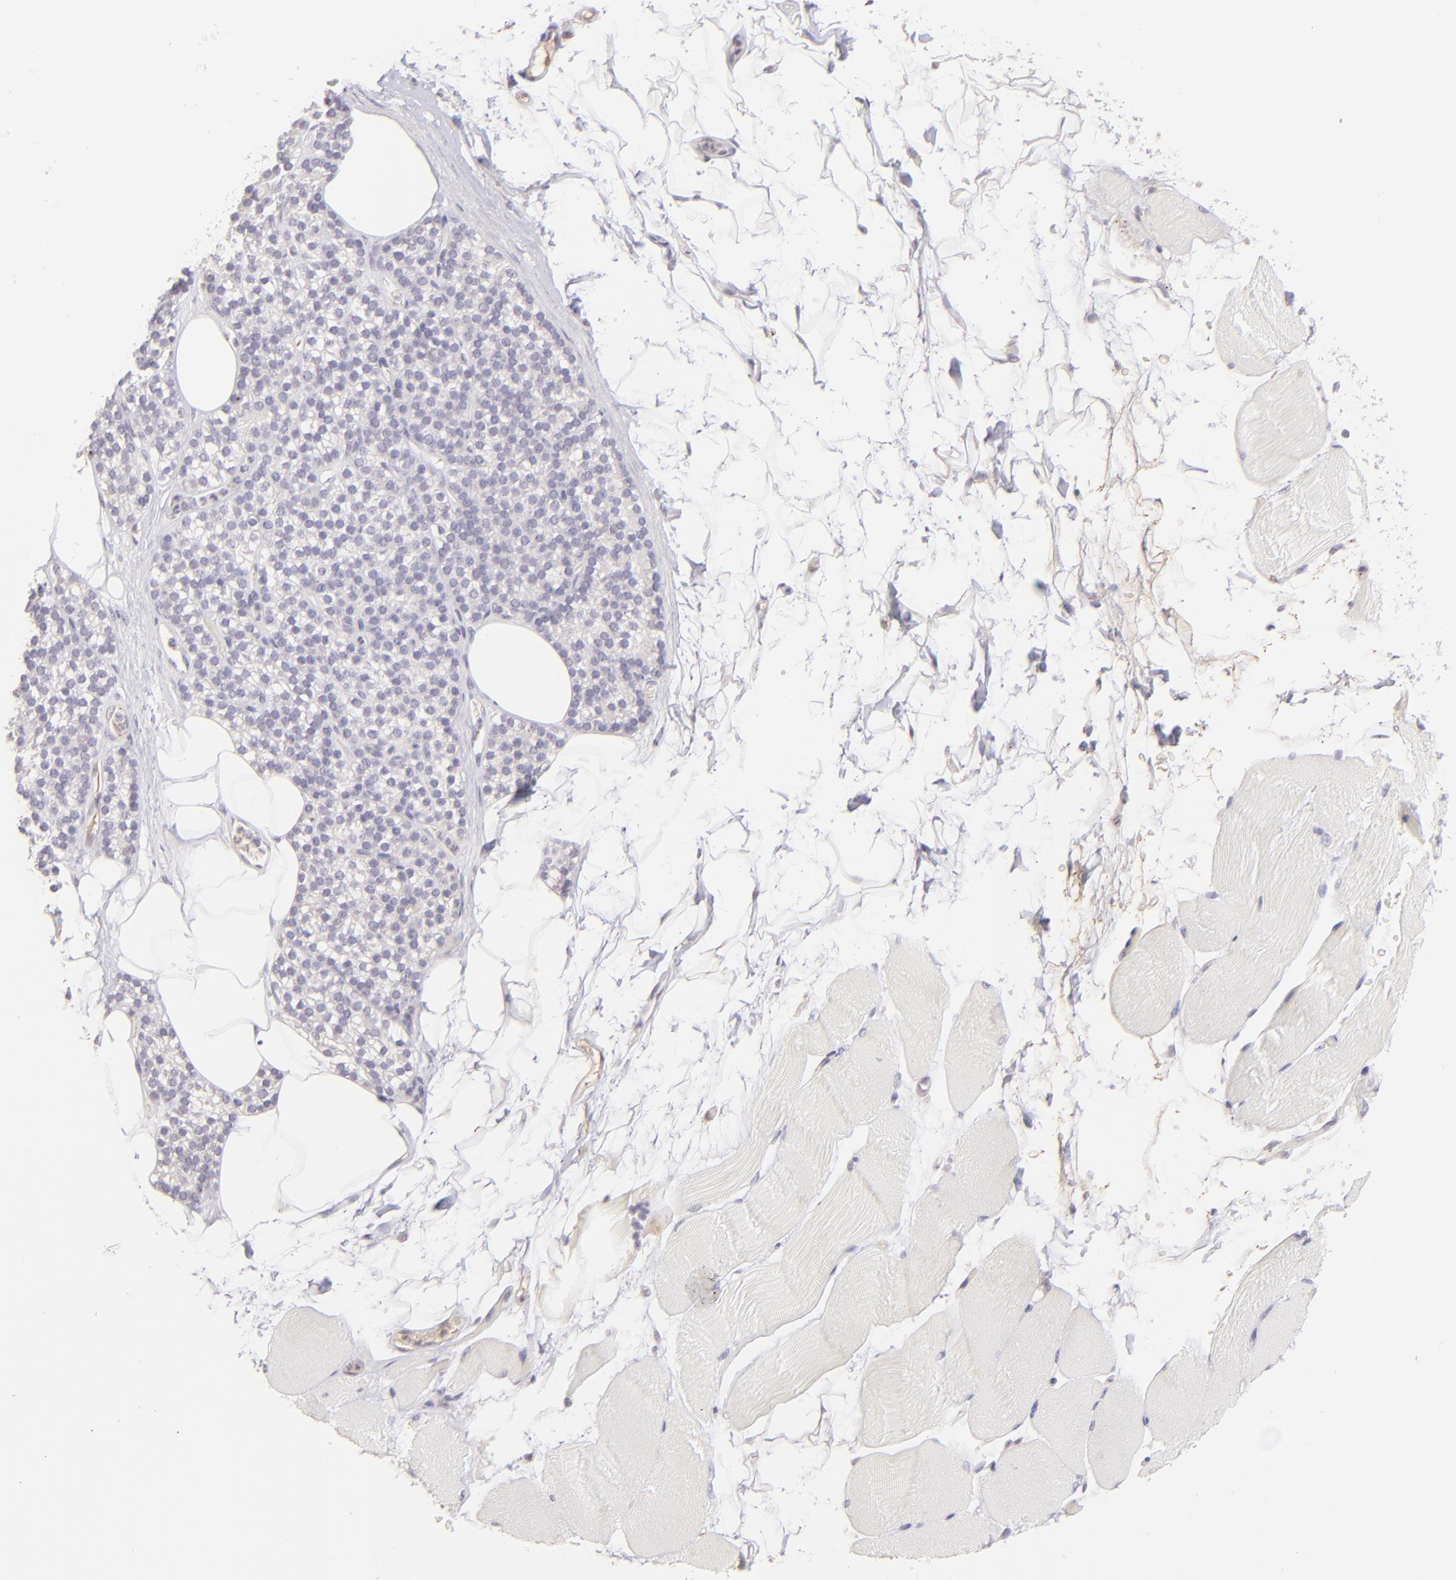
{"staining": {"intensity": "negative", "quantity": "none", "location": "none"}, "tissue": "skeletal muscle", "cell_type": "Myocytes", "image_type": "normal", "snomed": [{"axis": "morphology", "description": "Normal tissue, NOS"}, {"axis": "topography", "description": "Skeletal muscle"}, {"axis": "topography", "description": "Parathyroid gland"}], "caption": "DAB (3,3'-diaminobenzidine) immunohistochemical staining of unremarkable human skeletal muscle shows no significant staining in myocytes. (Brightfield microscopy of DAB (3,3'-diaminobenzidine) immunohistochemistry at high magnification).", "gene": "MAGEA1", "patient": {"sex": "female", "age": 37}}